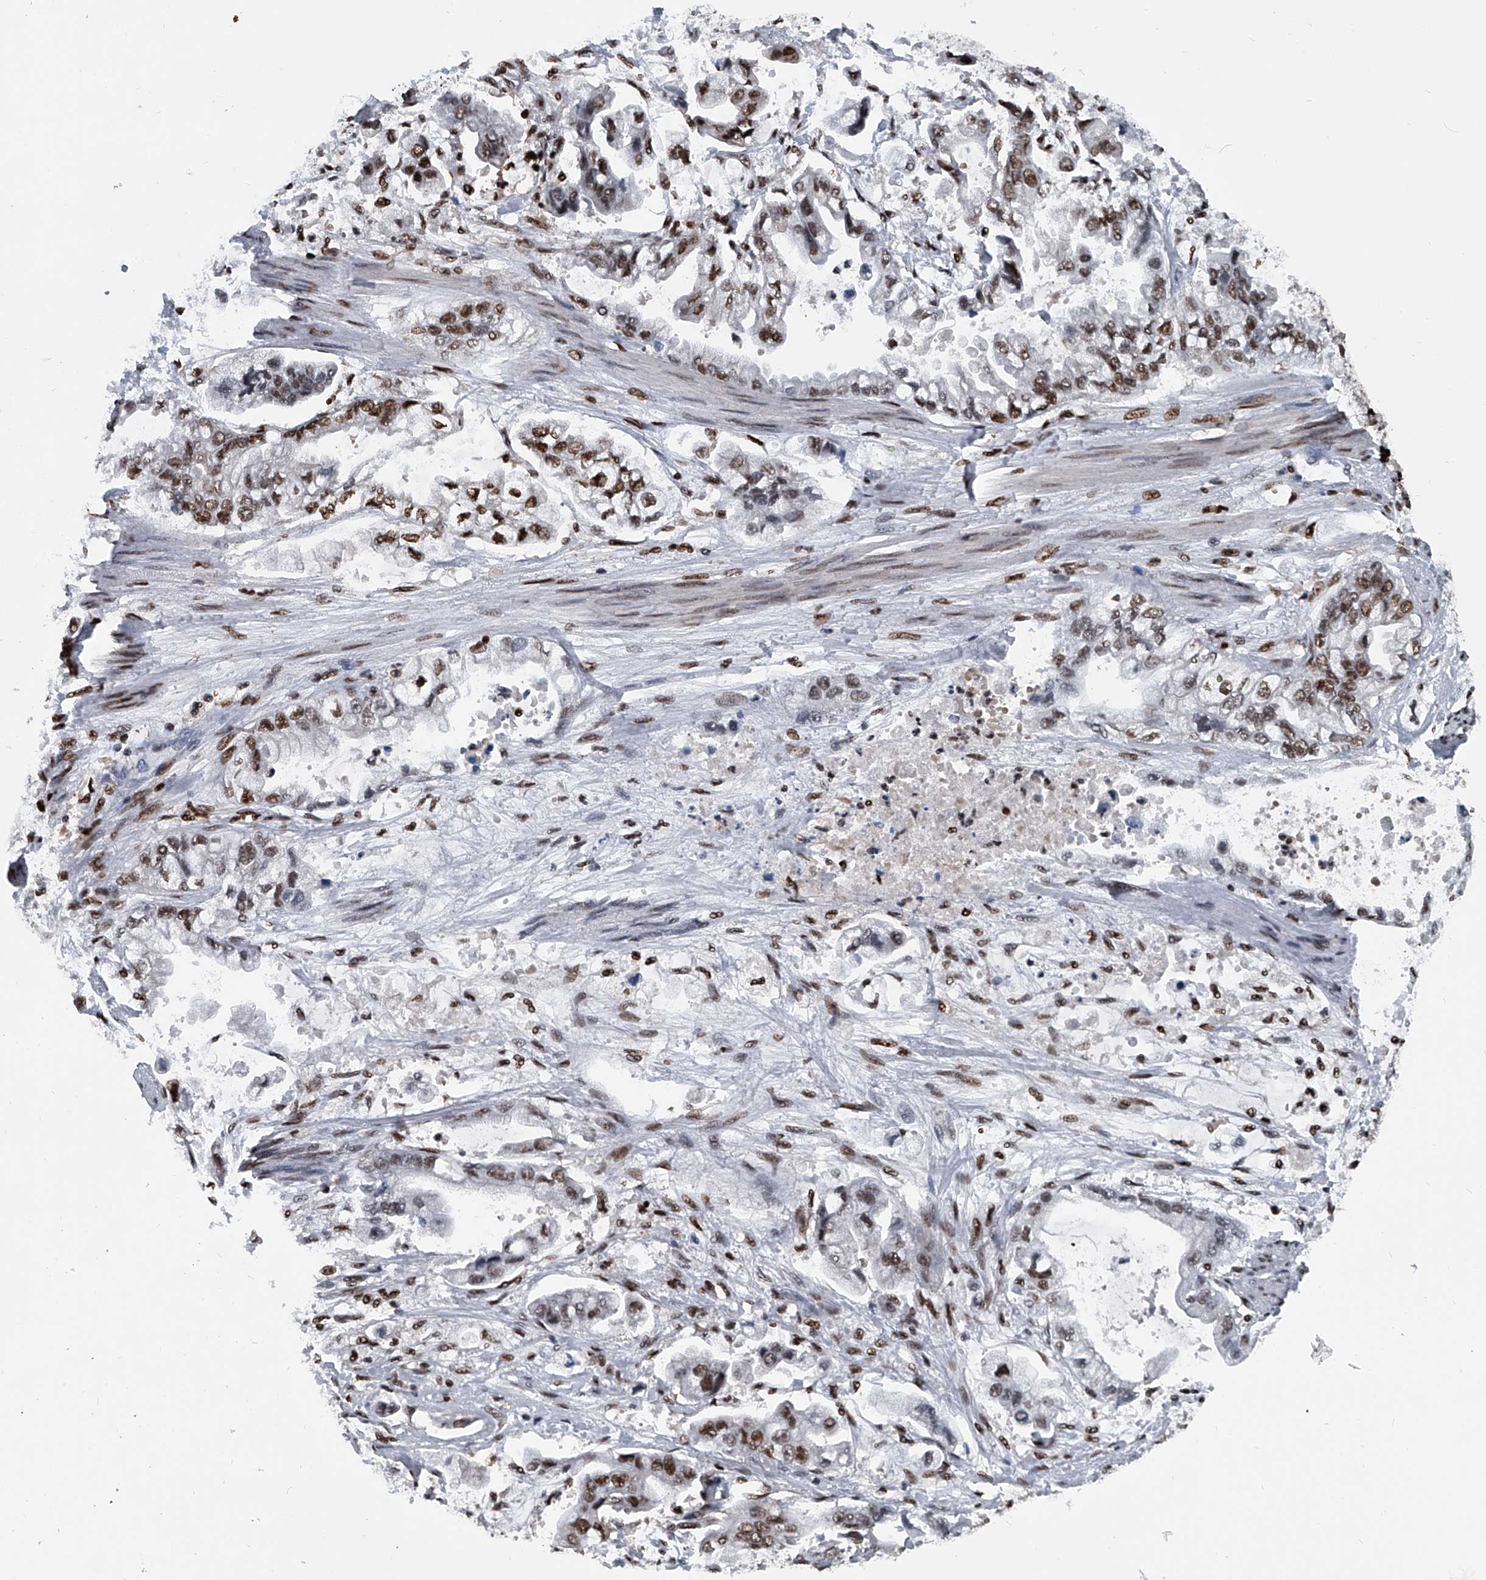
{"staining": {"intensity": "moderate", "quantity": ">75%", "location": "nuclear"}, "tissue": "stomach cancer", "cell_type": "Tumor cells", "image_type": "cancer", "snomed": [{"axis": "morphology", "description": "Adenocarcinoma, NOS"}, {"axis": "topography", "description": "Stomach"}], "caption": "High-magnification brightfield microscopy of adenocarcinoma (stomach) stained with DAB (brown) and counterstained with hematoxylin (blue). tumor cells exhibit moderate nuclear staining is identified in approximately>75% of cells.", "gene": "FKBP5", "patient": {"sex": "male", "age": 62}}